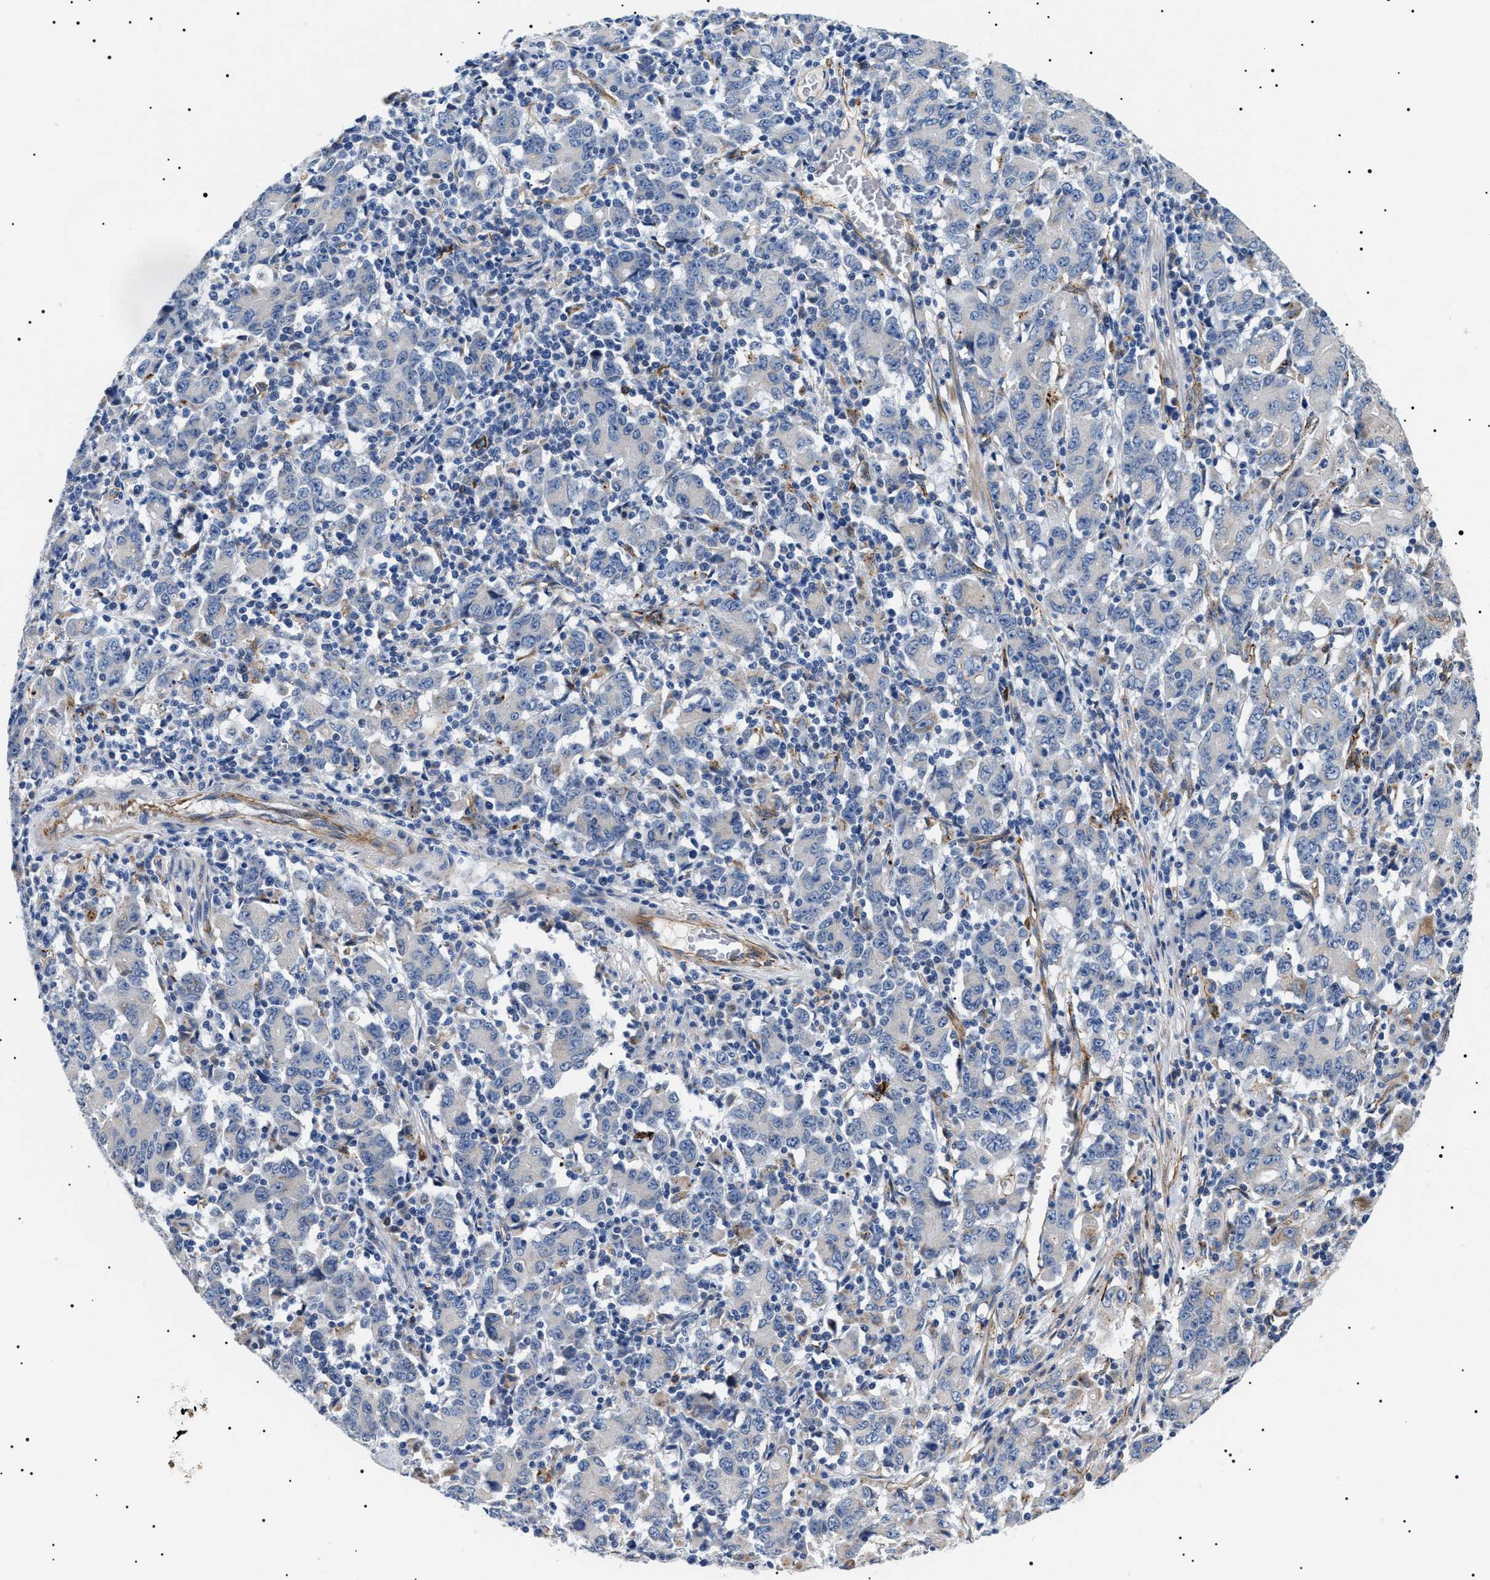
{"staining": {"intensity": "negative", "quantity": "none", "location": "none"}, "tissue": "stomach cancer", "cell_type": "Tumor cells", "image_type": "cancer", "snomed": [{"axis": "morphology", "description": "Adenocarcinoma, NOS"}, {"axis": "topography", "description": "Stomach, upper"}], "caption": "The photomicrograph exhibits no significant expression in tumor cells of stomach adenocarcinoma. Brightfield microscopy of IHC stained with DAB (brown) and hematoxylin (blue), captured at high magnification.", "gene": "TMEM222", "patient": {"sex": "male", "age": 69}}